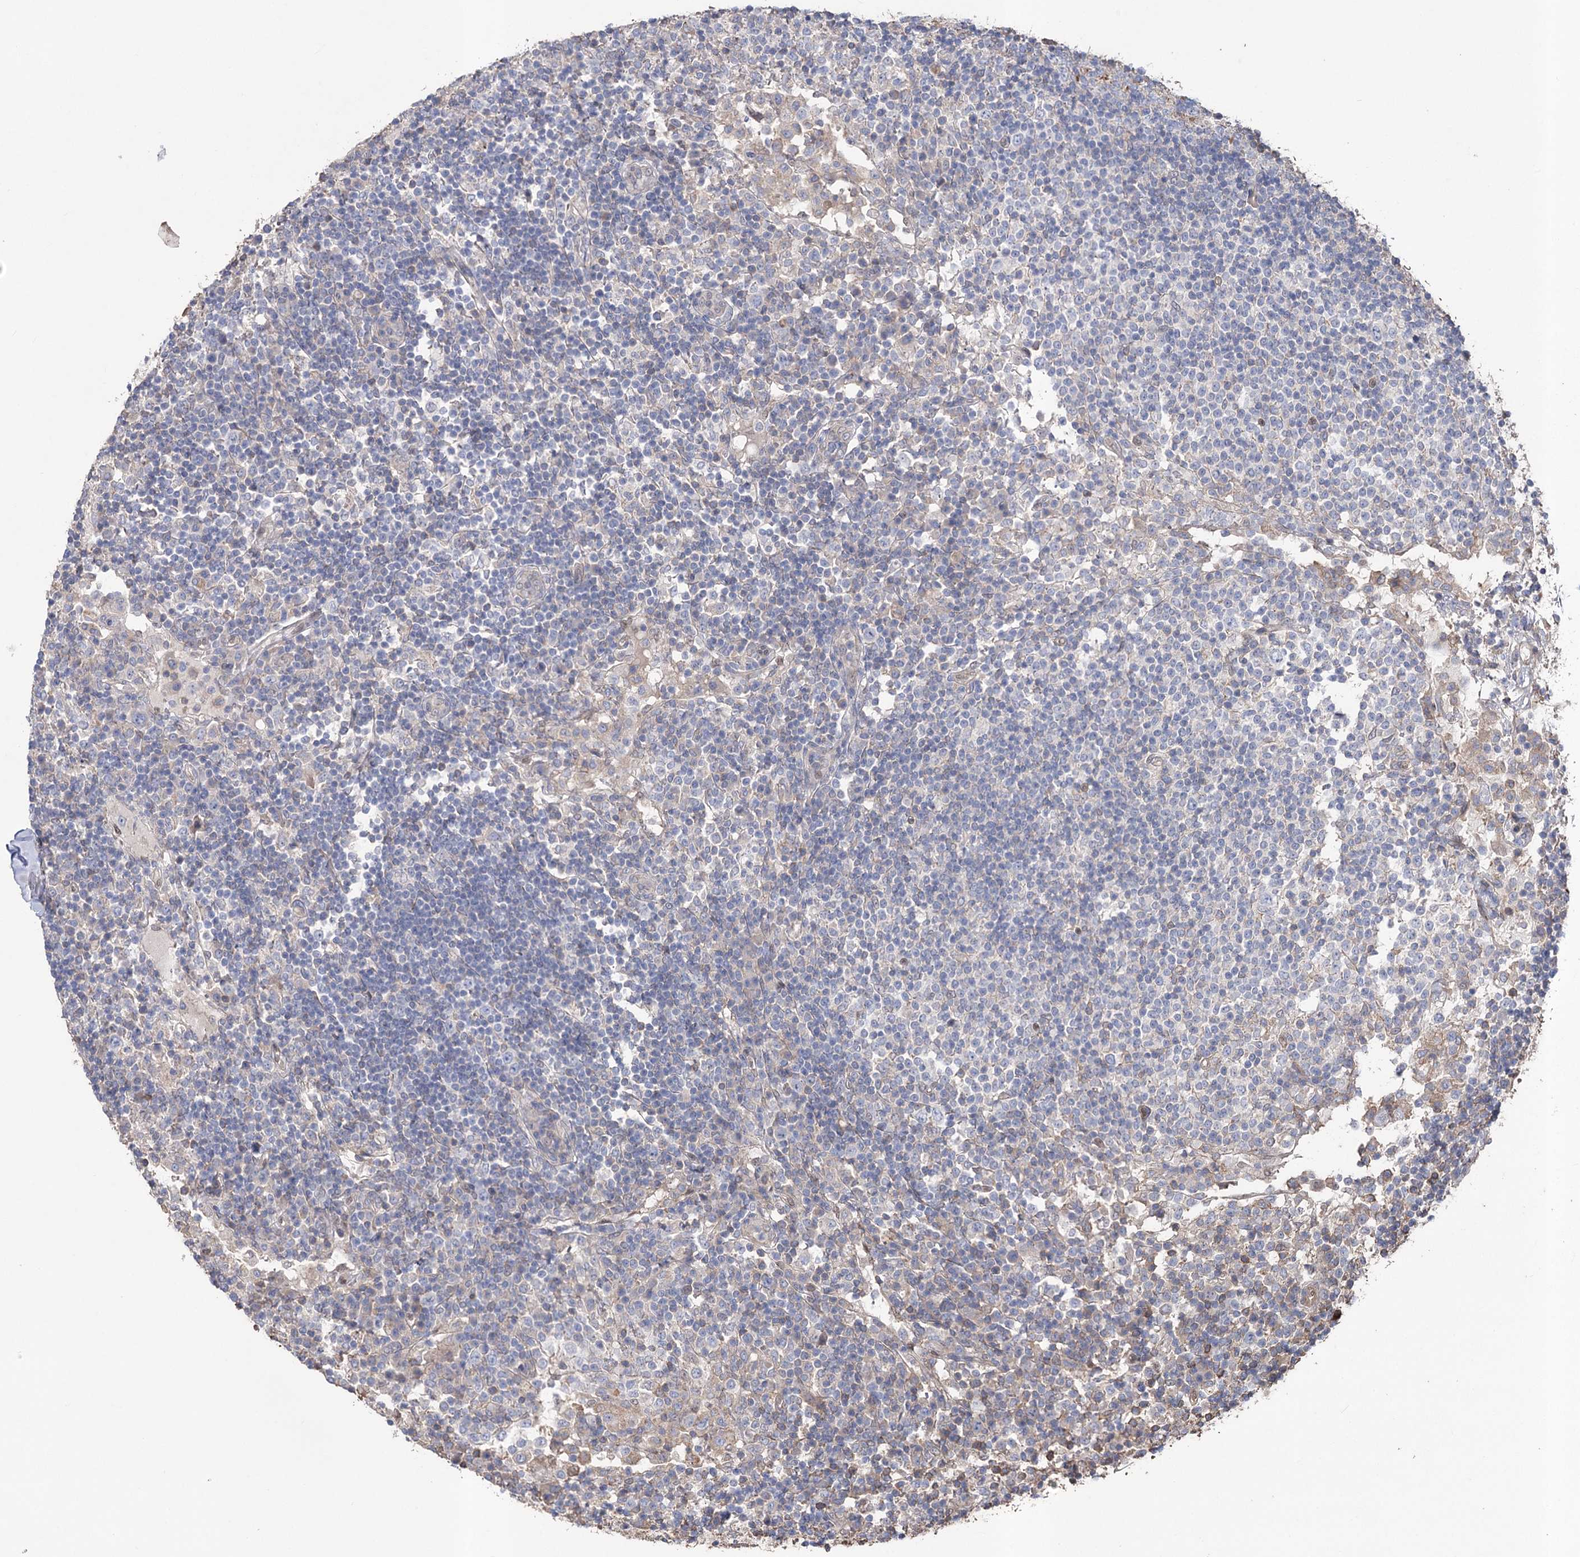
{"staining": {"intensity": "negative", "quantity": "none", "location": "none"}, "tissue": "lymph node", "cell_type": "Non-germinal center cells", "image_type": "normal", "snomed": [{"axis": "morphology", "description": "Normal tissue, NOS"}, {"axis": "topography", "description": "Lymph node"}], "caption": "An immunohistochemistry photomicrograph of unremarkable lymph node is shown. There is no staining in non-germinal center cells of lymph node. The staining is performed using DAB brown chromogen with nuclei counter-stained in using hematoxylin.", "gene": "FAM13B", "patient": {"sex": "female", "age": 53}}